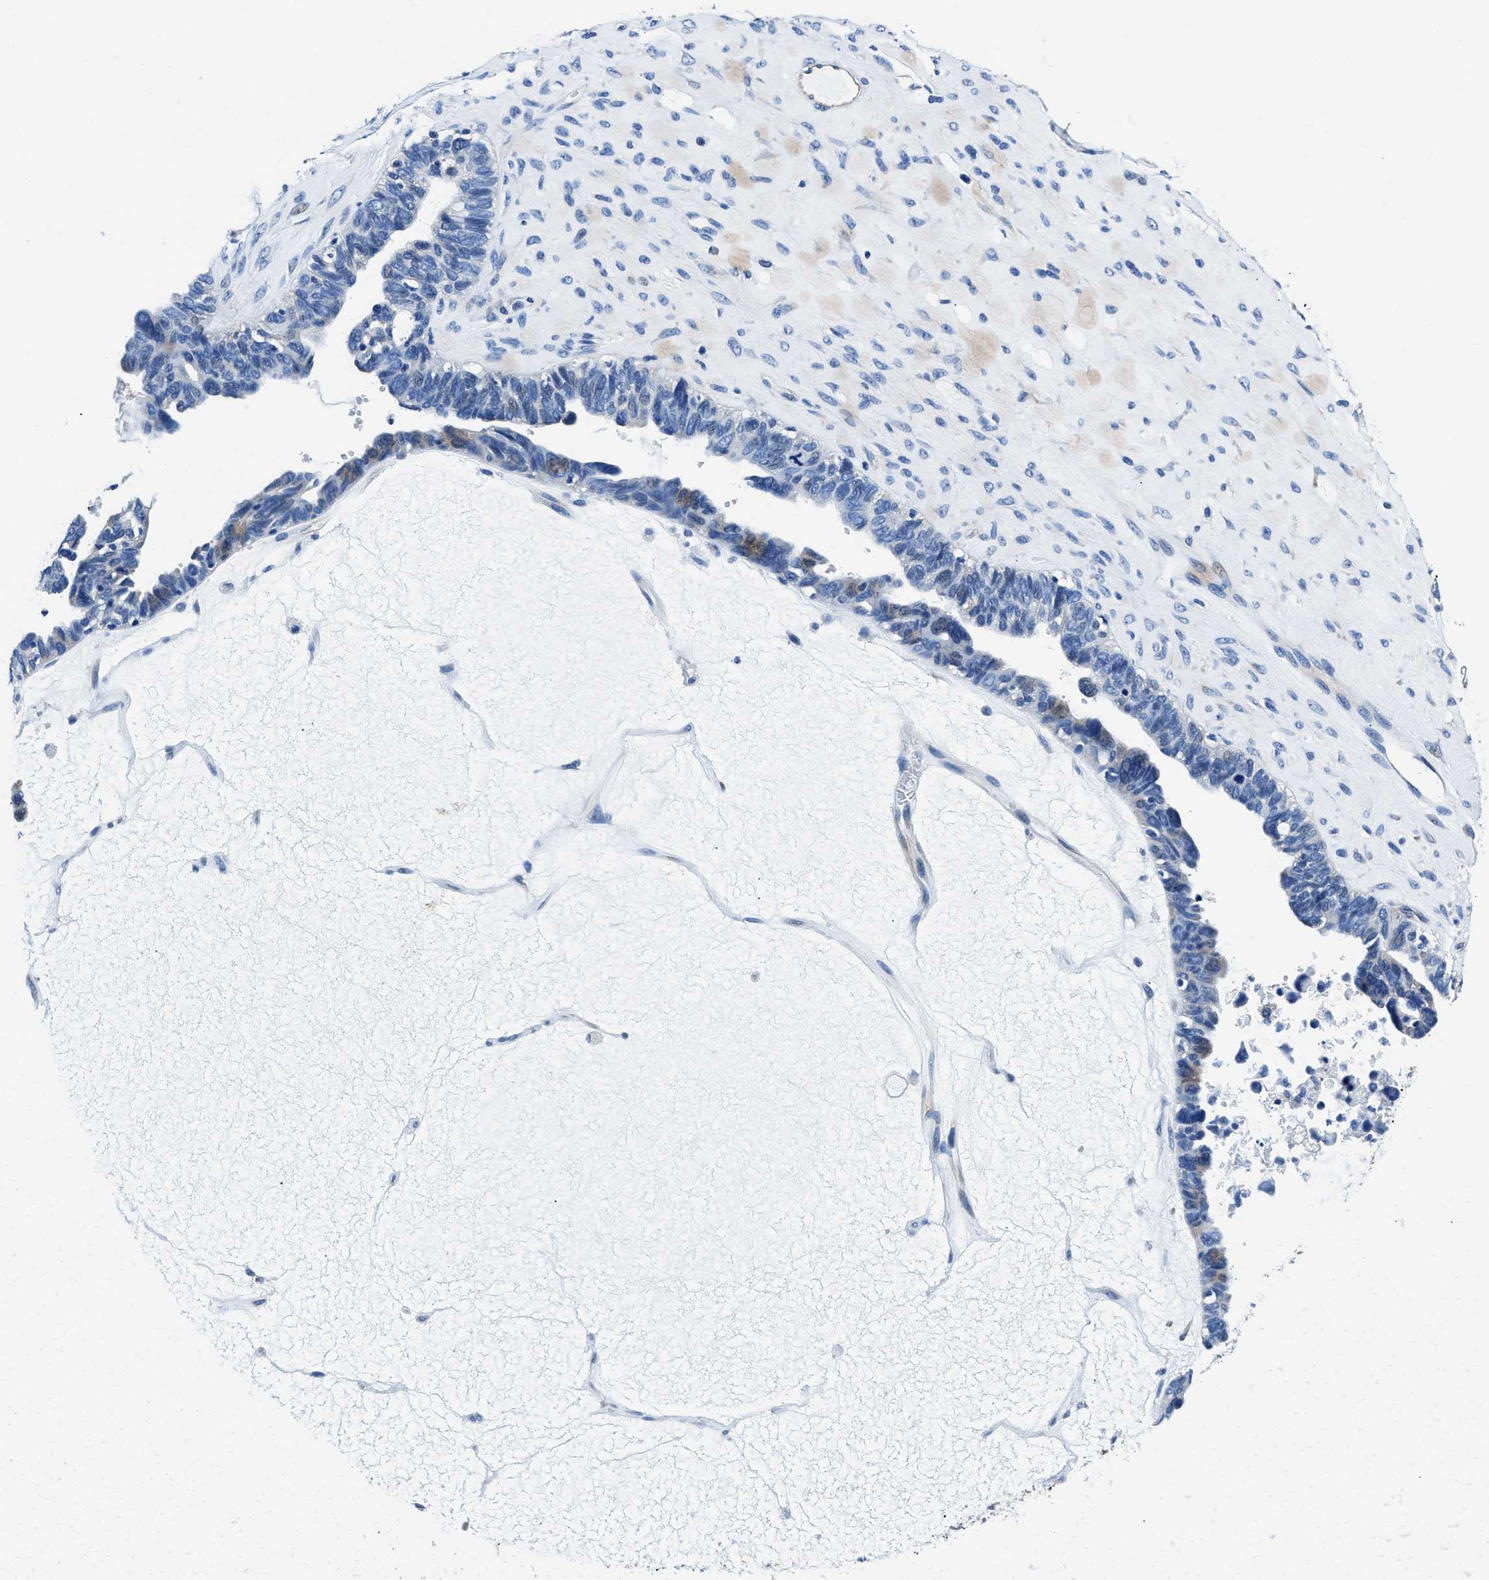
{"staining": {"intensity": "negative", "quantity": "none", "location": "none"}, "tissue": "ovarian cancer", "cell_type": "Tumor cells", "image_type": "cancer", "snomed": [{"axis": "morphology", "description": "Cystadenocarcinoma, serous, NOS"}, {"axis": "topography", "description": "Ovary"}], "caption": "Immunohistochemistry histopathology image of neoplastic tissue: human serous cystadenocarcinoma (ovarian) stained with DAB (3,3'-diaminobenzidine) displays no significant protein expression in tumor cells. (DAB (3,3'-diaminobenzidine) immunohistochemistry with hematoxylin counter stain).", "gene": "NEU1", "patient": {"sex": "female", "age": 79}}